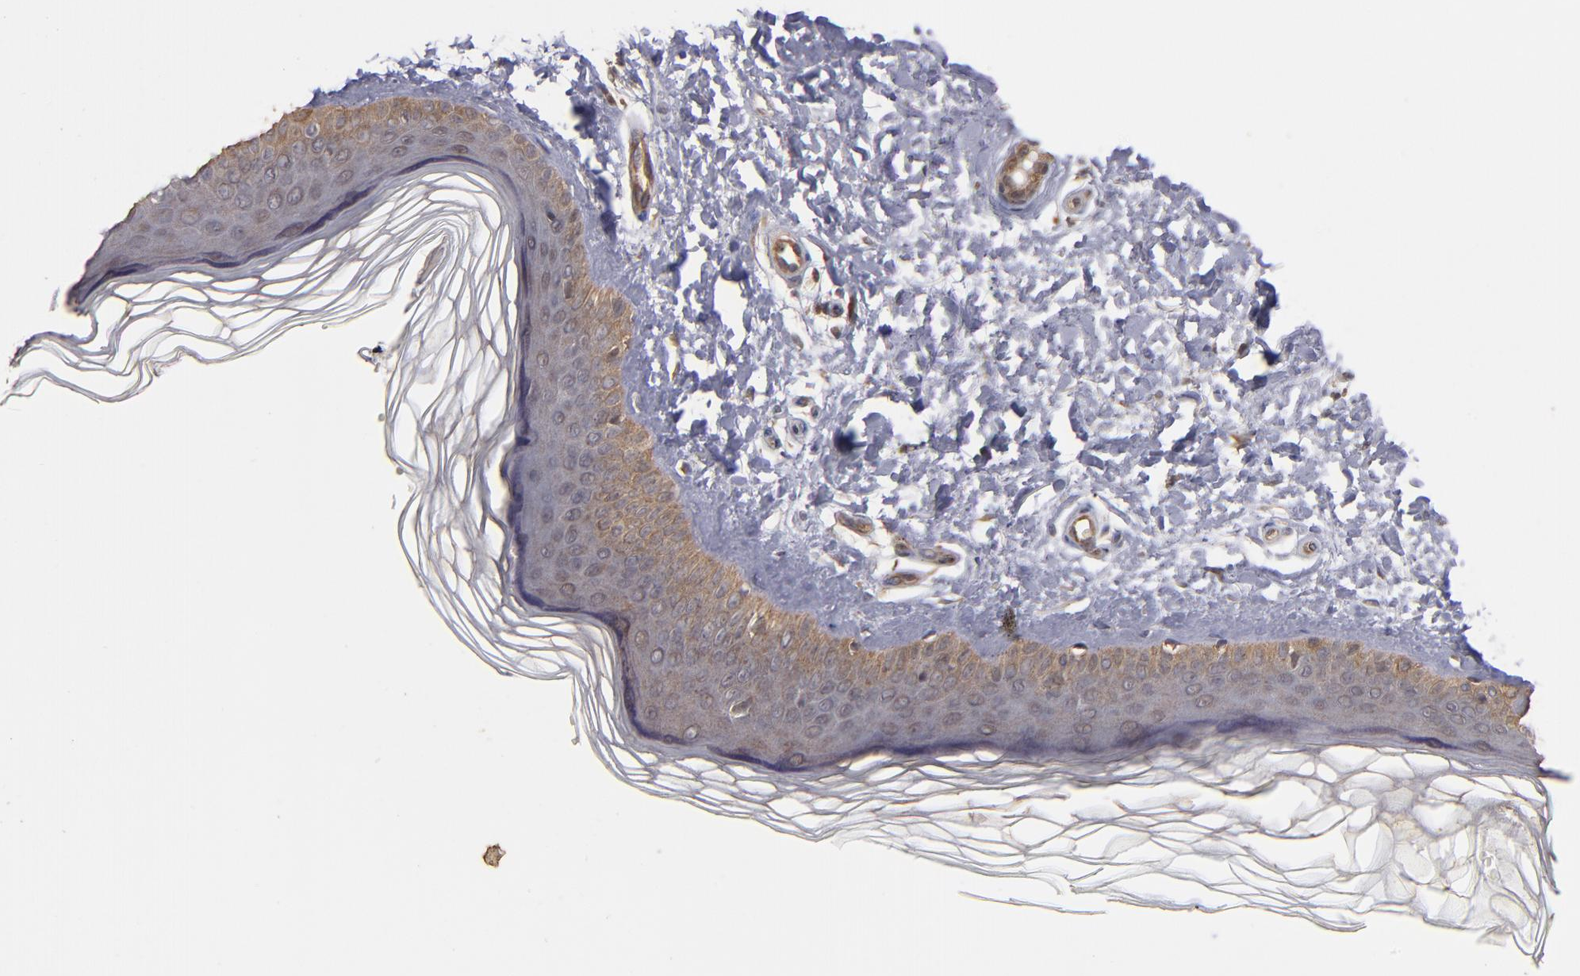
{"staining": {"intensity": "moderate", "quantity": ">75%", "location": "cytoplasmic/membranous"}, "tissue": "skin", "cell_type": "Fibroblasts", "image_type": "normal", "snomed": [{"axis": "morphology", "description": "Normal tissue, NOS"}, {"axis": "topography", "description": "Skin"}], "caption": "This photomicrograph reveals benign skin stained with immunohistochemistry to label a protein in brown. The cytoplasmic/membranous of fibroblasts show moderate positivity for the protein. Nuclei are counter-stained blue.", "gene": "BDKRB1", "patient": {"sex": "female", "age": 19}}